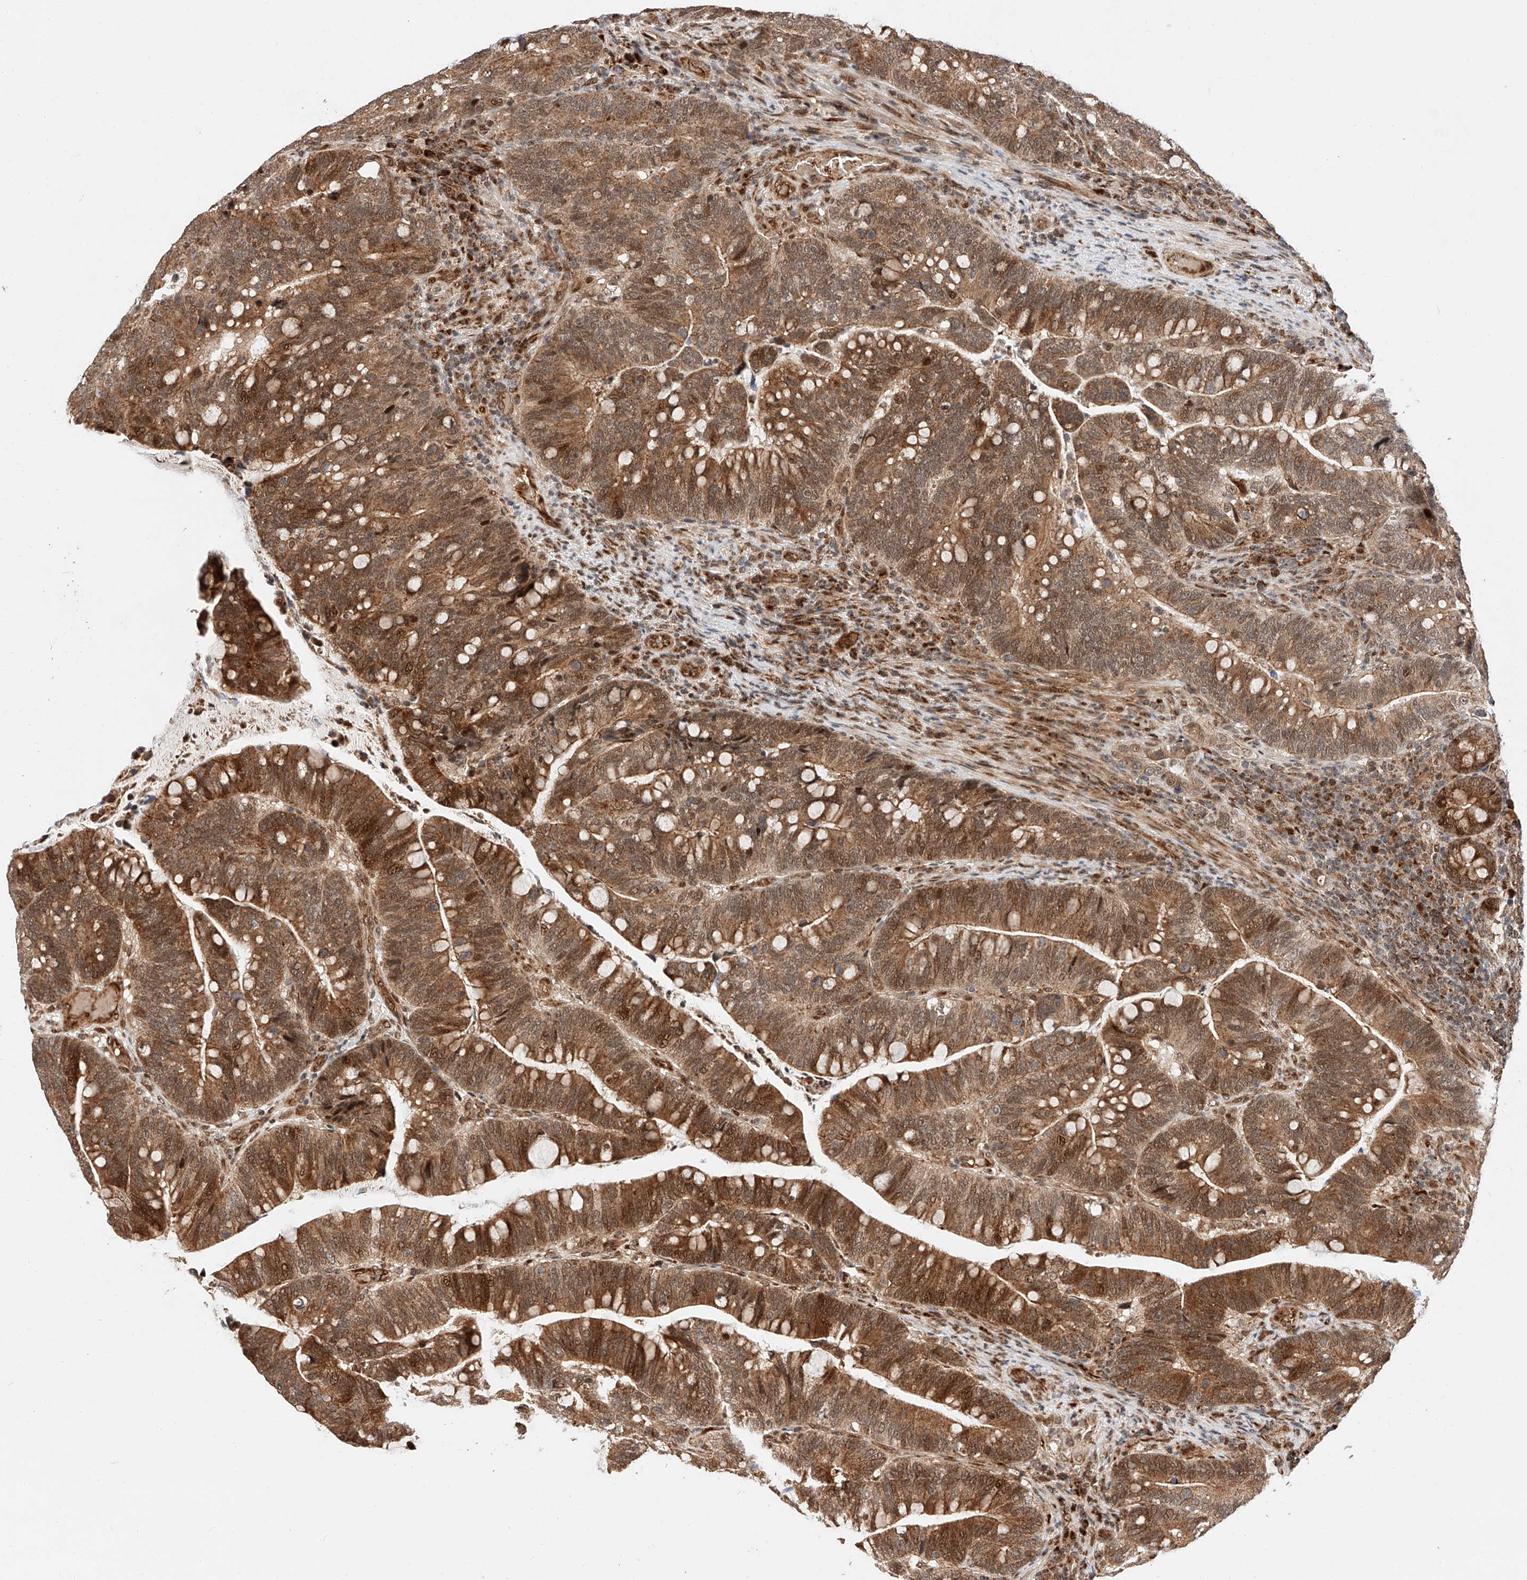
{"staining": {"intensity": "moderate", "quantity": ">75%", "location": "cytoplasmic/membranous,nuclear"}, "tissue": "colorectal cancer", "cell_type": "Tumor cells", "image_type": "cancer", "snomed": [{"axis": "morphology", "description": "Adenocarcinoma, NOS"}, {"axis": "topography", "description": "Colon"}], "caption": "Protein expression analysis of colorectal cancer (adenocarcinoma) displays moderate cytoplasmic/membranous and nuclear positivity in approximately >75% of tumor cells. The staining is performed using DAB (3,3'-diaminobenzidine) brown chromogen to label protein expression. The nuclei are counter-stained blue using hematoxylin.", "gene": "THTPA", "patient": {"sex": "female", "age": 66}}